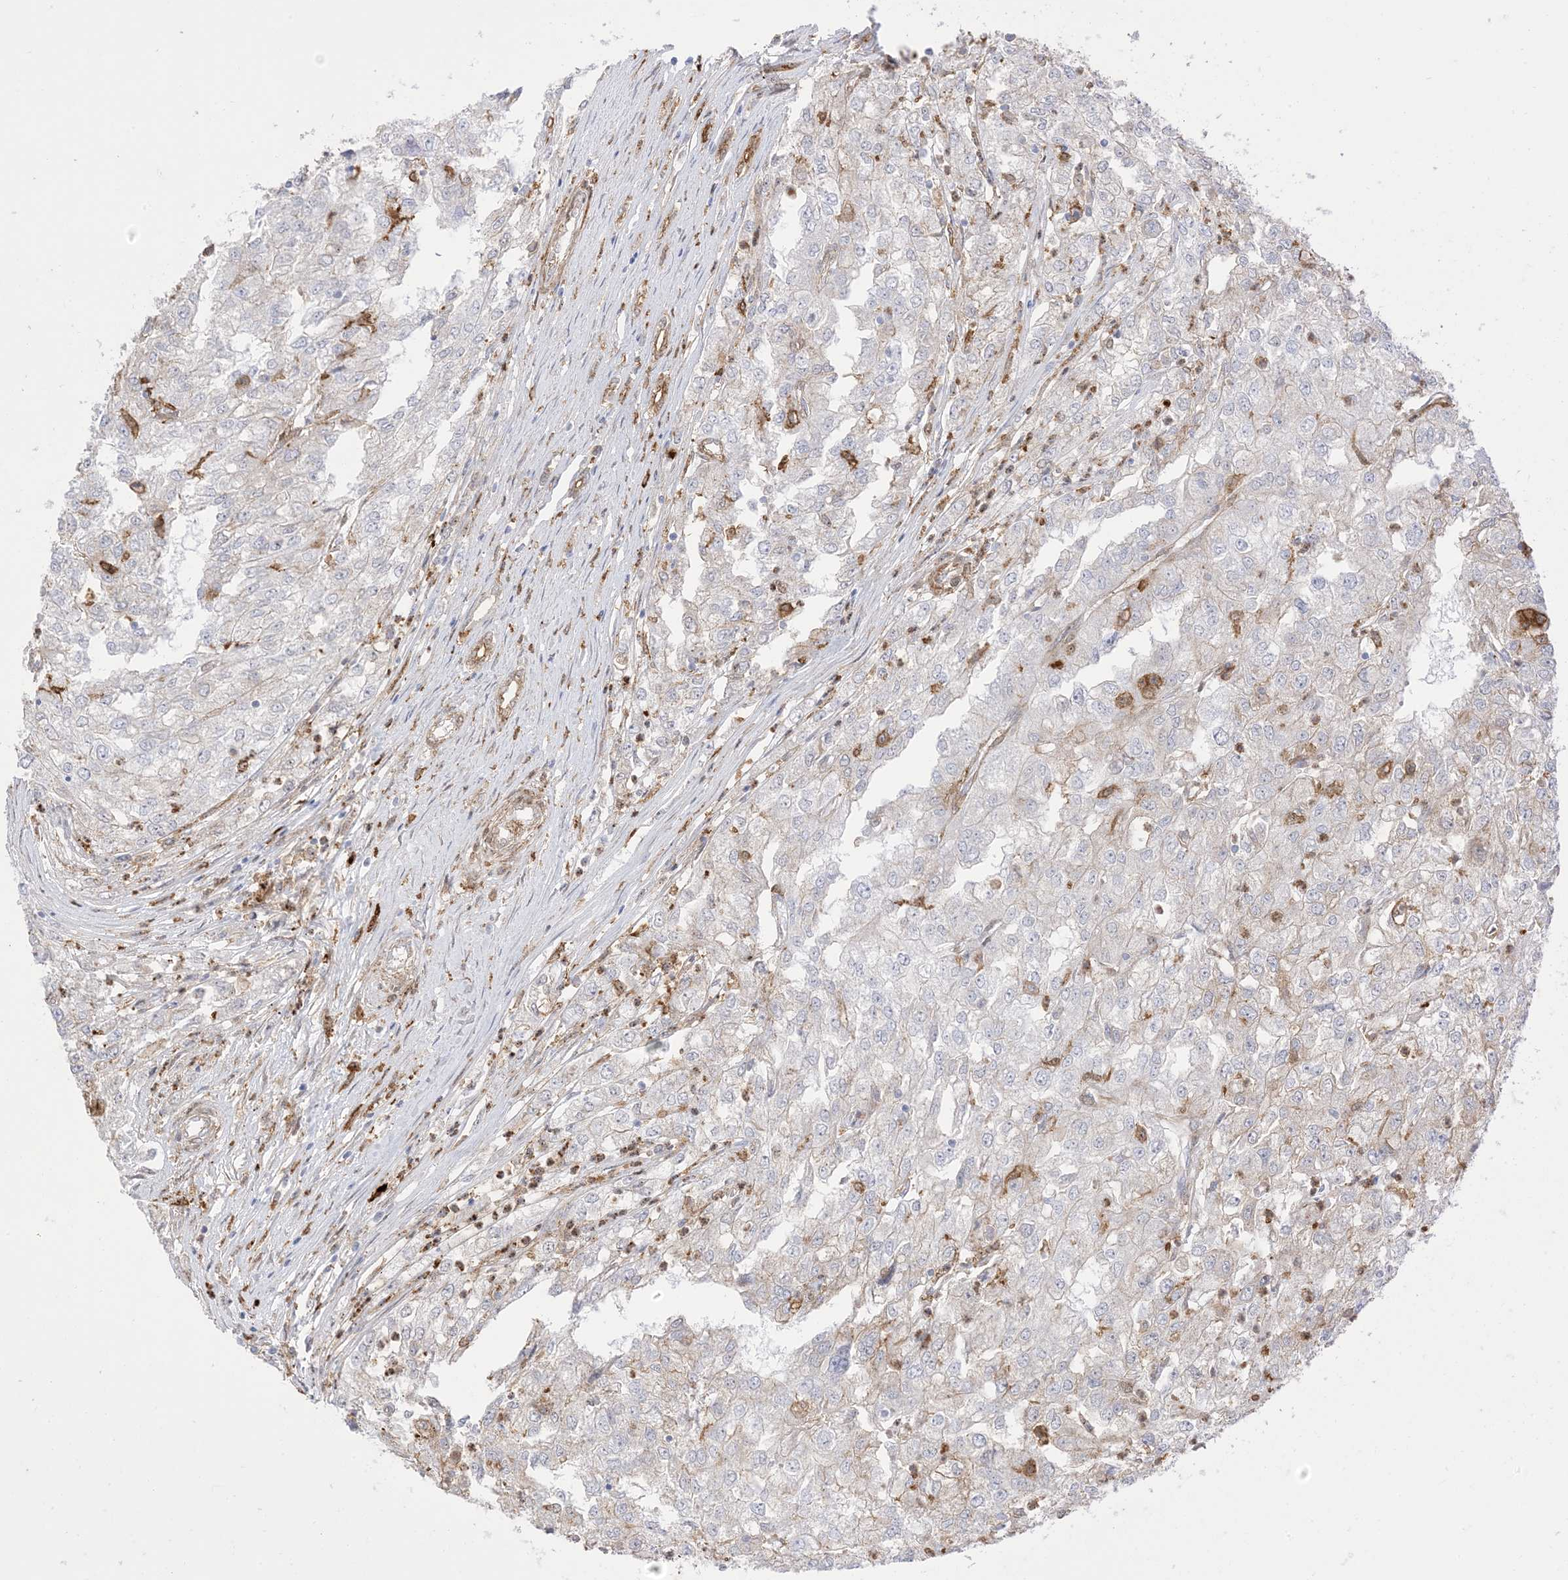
{"staining": {"intensity": "negative", "quantity": "none", "location": "none"}, "tissue": "renal cancer", "cell_type": "Tumor cells", "image_type": "cancer", "snomed": [{"axis": "morphology", "description": "Adenocarcinoma, NOS"}, {"axis": "topography", "description": "Kidney"}], "caption": "The photomicrograph displays no staining of tumor cells in renal cancer.", "gene": "GSN", "patient": {"sex": "female", "age": 54}}